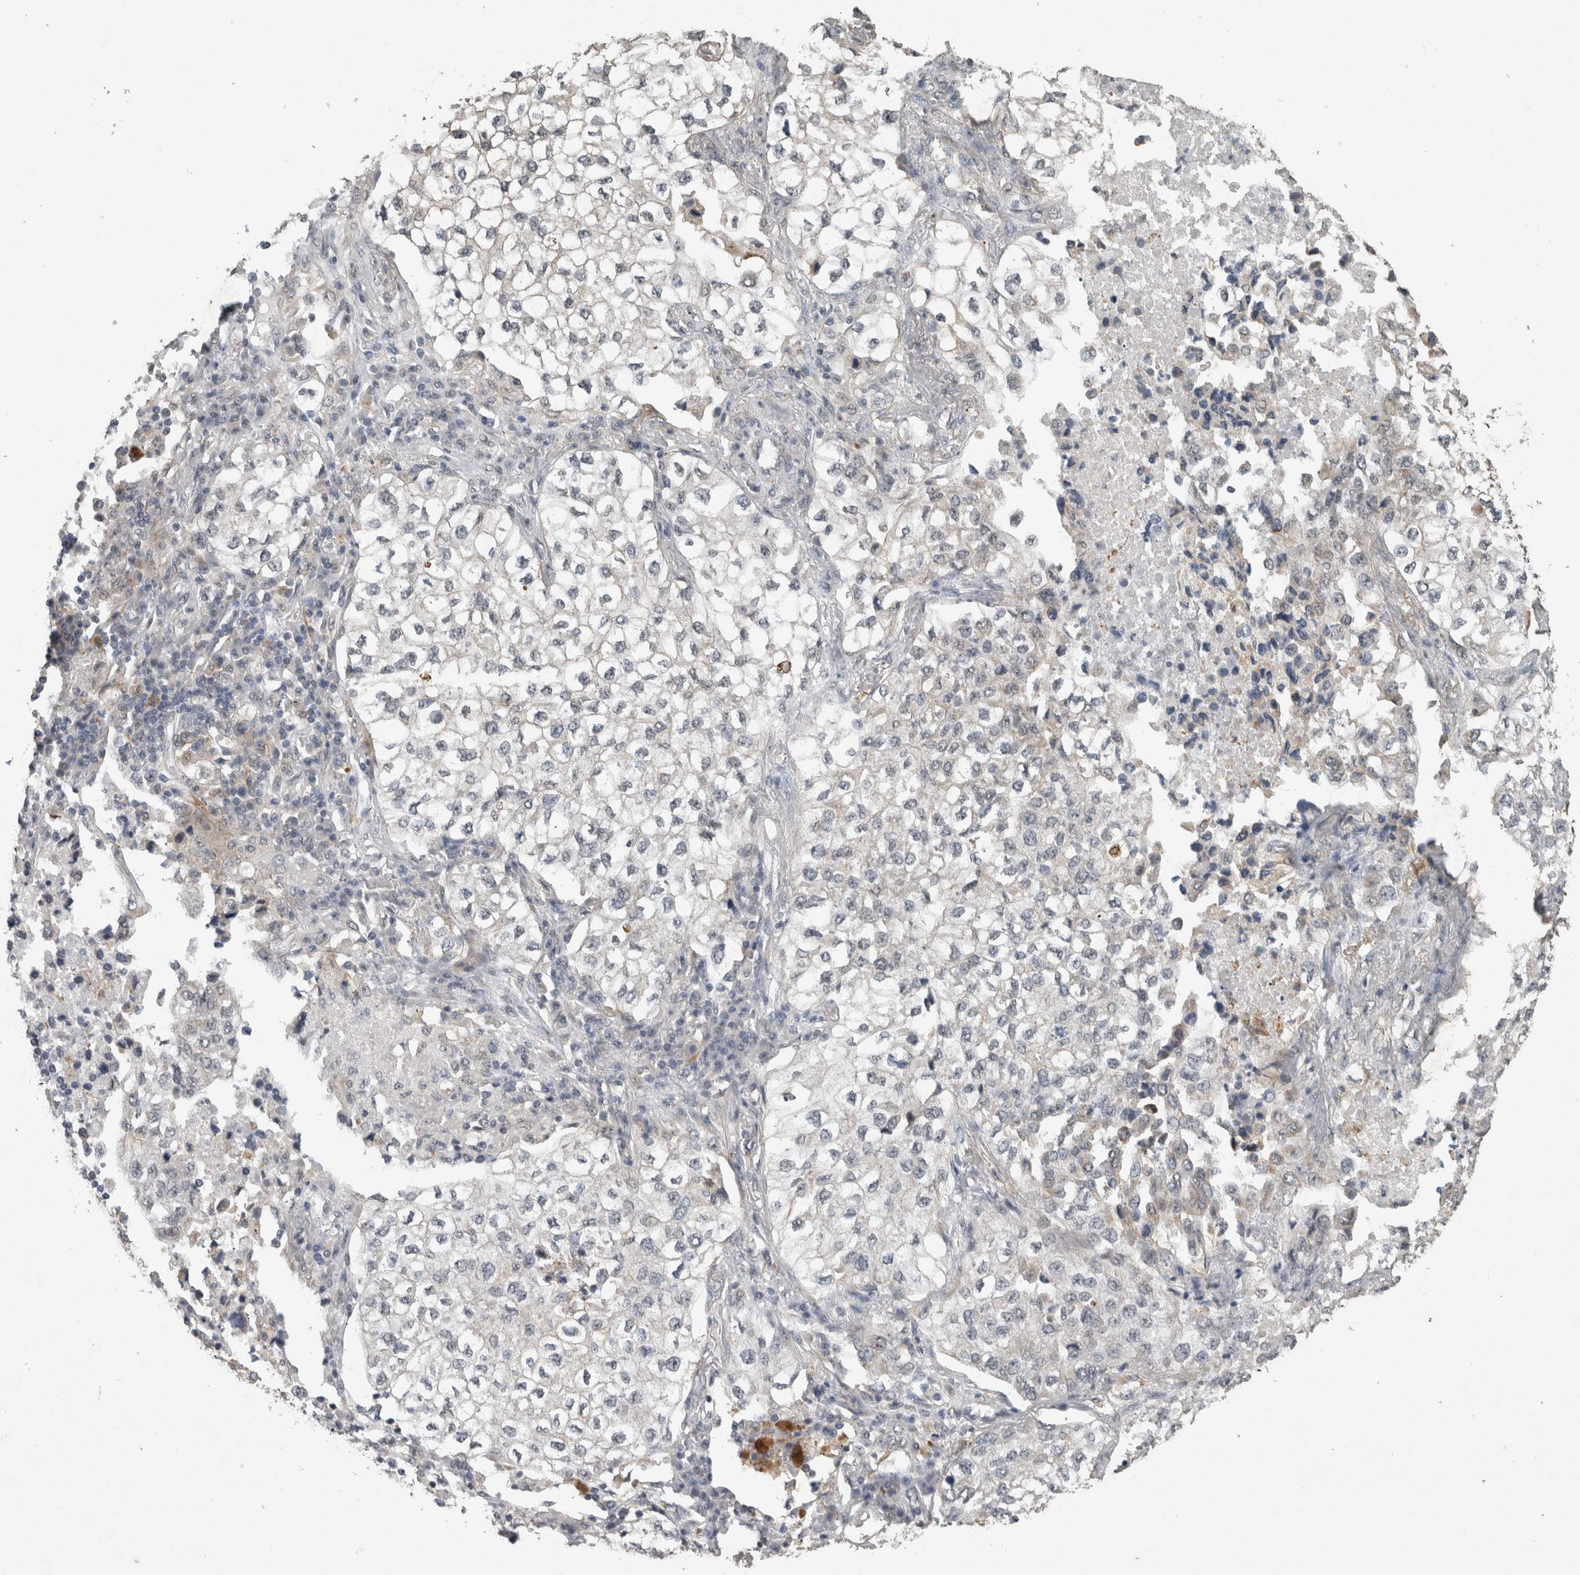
{"staining": {"intensity": "negative", "quantity": "none", "location": "none"}, "tissue": "lung cancer", "cell_type": "Tumor cells", "image_type": "cancer", "snomed": [{"axis": "morphology", "description": "Adenocarcinoma, NOS"}, {"axis": "topography", "description": "Lung"}], "caption": "Immunohistochemistry image of neoplastic tissue: human lung adenocarcinoma stained with DAB (3,3'-diaminobenzidine) displays no significant protein expression in tumor cells.", "gene": "RHPN1", "patient": {"sex": "male", "age": 63}}